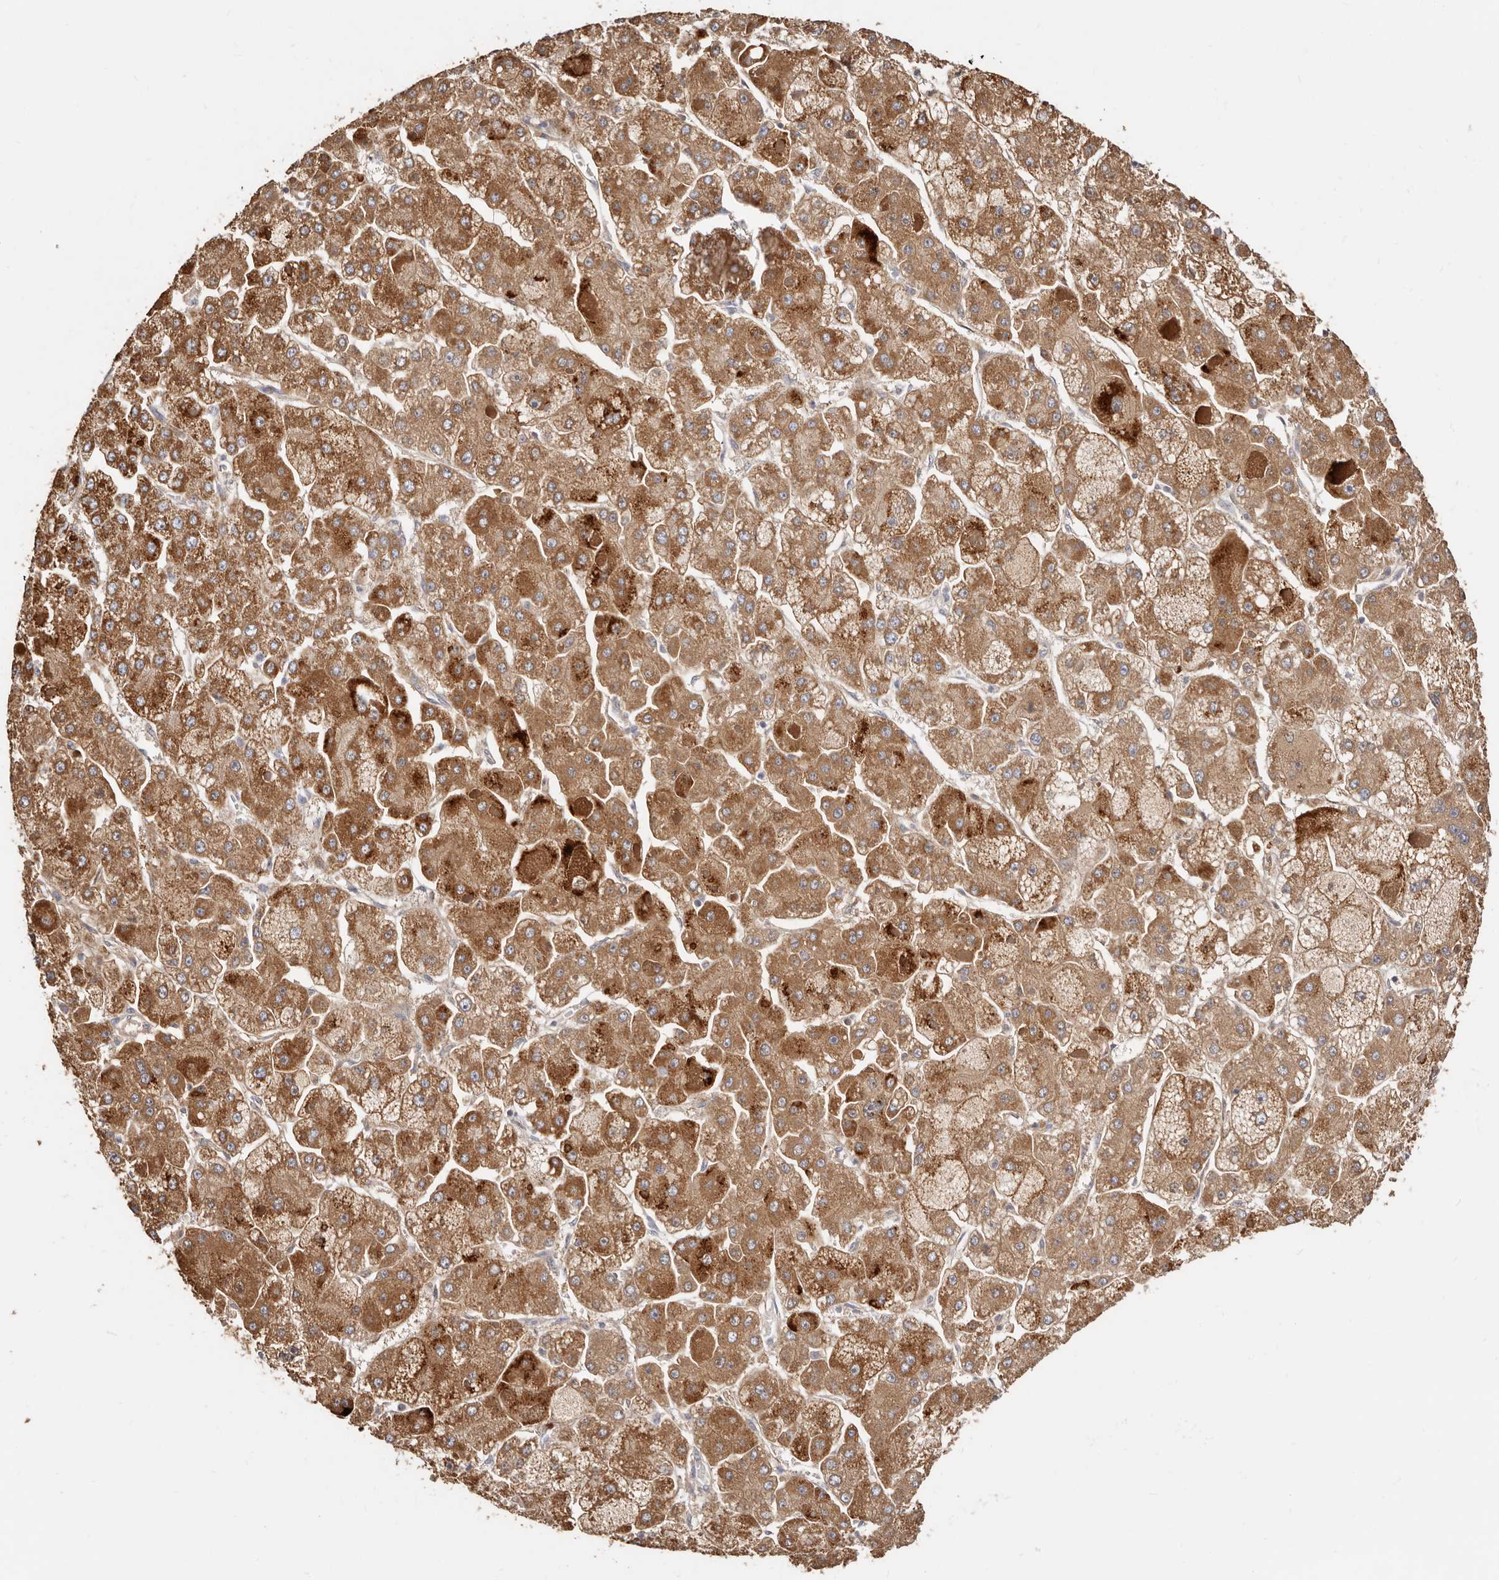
{"staining": {"intensity": "moderate", "quantity": ">75%", "location": "cytoplasmic/membranous"}, "tissue": "liver cancer", "cell_type": "Tumor cells", "image_type": "cancer", "snomed": [{"axis": "morphology", "description": "Carcinoma, Hepatocellular, NOS"}, {"axis": "topography", "description": "Liver"}], "caption": "Liver cancer (hepatocellular carcinoma) was stained to show a protein in brown. There is medium levels of moderate cytoplasmic/membranous positivity in about >75% of tumor cells. Nuclei are stained in blue.", "gene": "BAIAP2L1", "patient": {"sex": "female", "age": 73}}